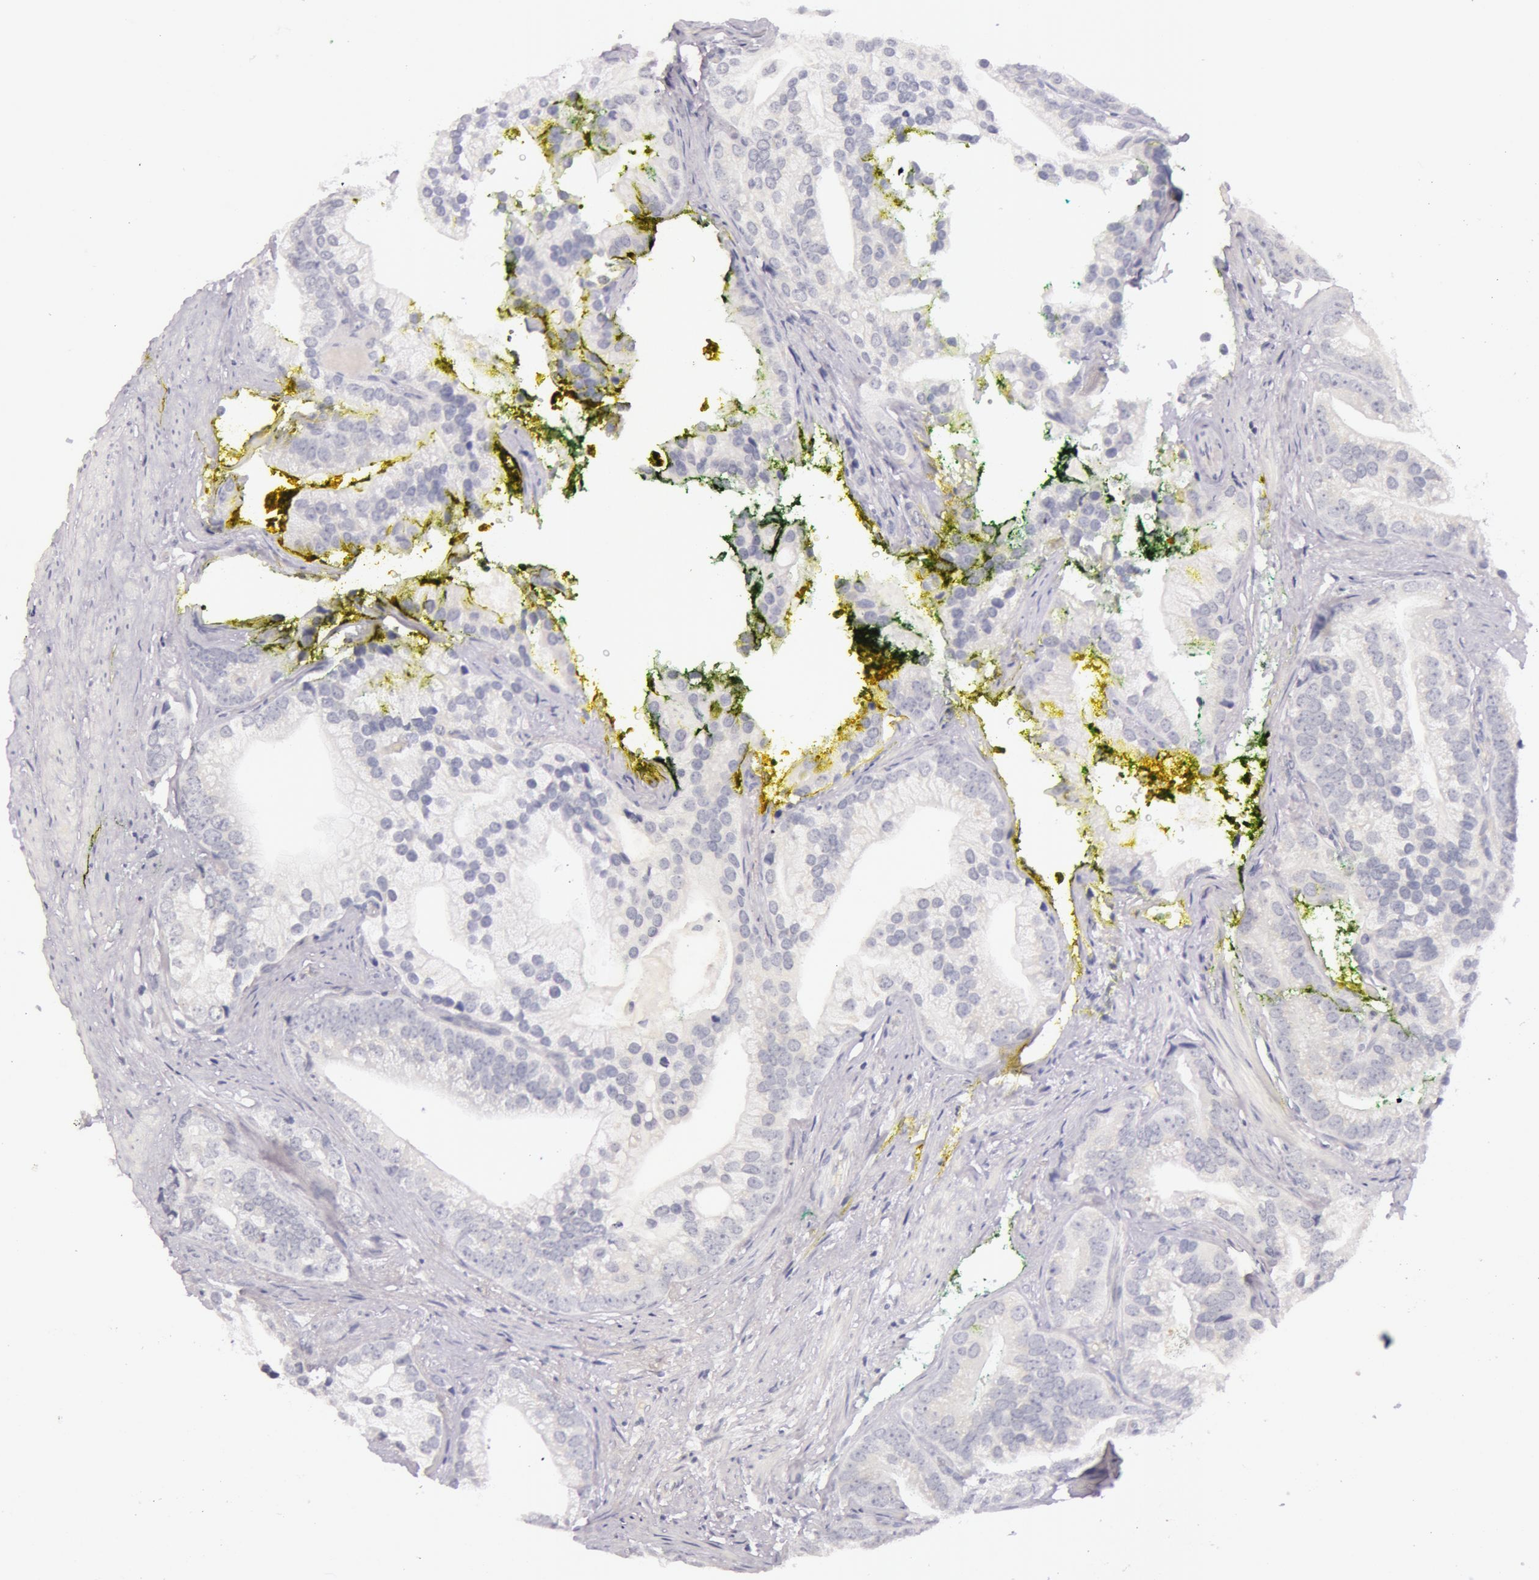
{"staining": {"intensity": "negative", "quantity": "none", "location": "none"}, "tissue": "prostate cancer", "cell_type": "Tumor cells", "image_type": "cancer", "snomed": [{"axis": "morphology", "description": "Adenocarcinoma, Low grade"}, {"axis": "topography", "description": "Prostate"}], "caption": "An immunohistochemistry micrograph of prostate cancer (adenocarcinoma (low-grade)) is shown. There is no staining in tumor cells of prostate cancer (adenocarcinoma (low-grade)). (DAB (3,3'-diaminobenzidine) immunohistochemistry with hematoxylin counter stain).", "gene": "RBMY1F", "patient": {"sex": "male", "age": 71}}